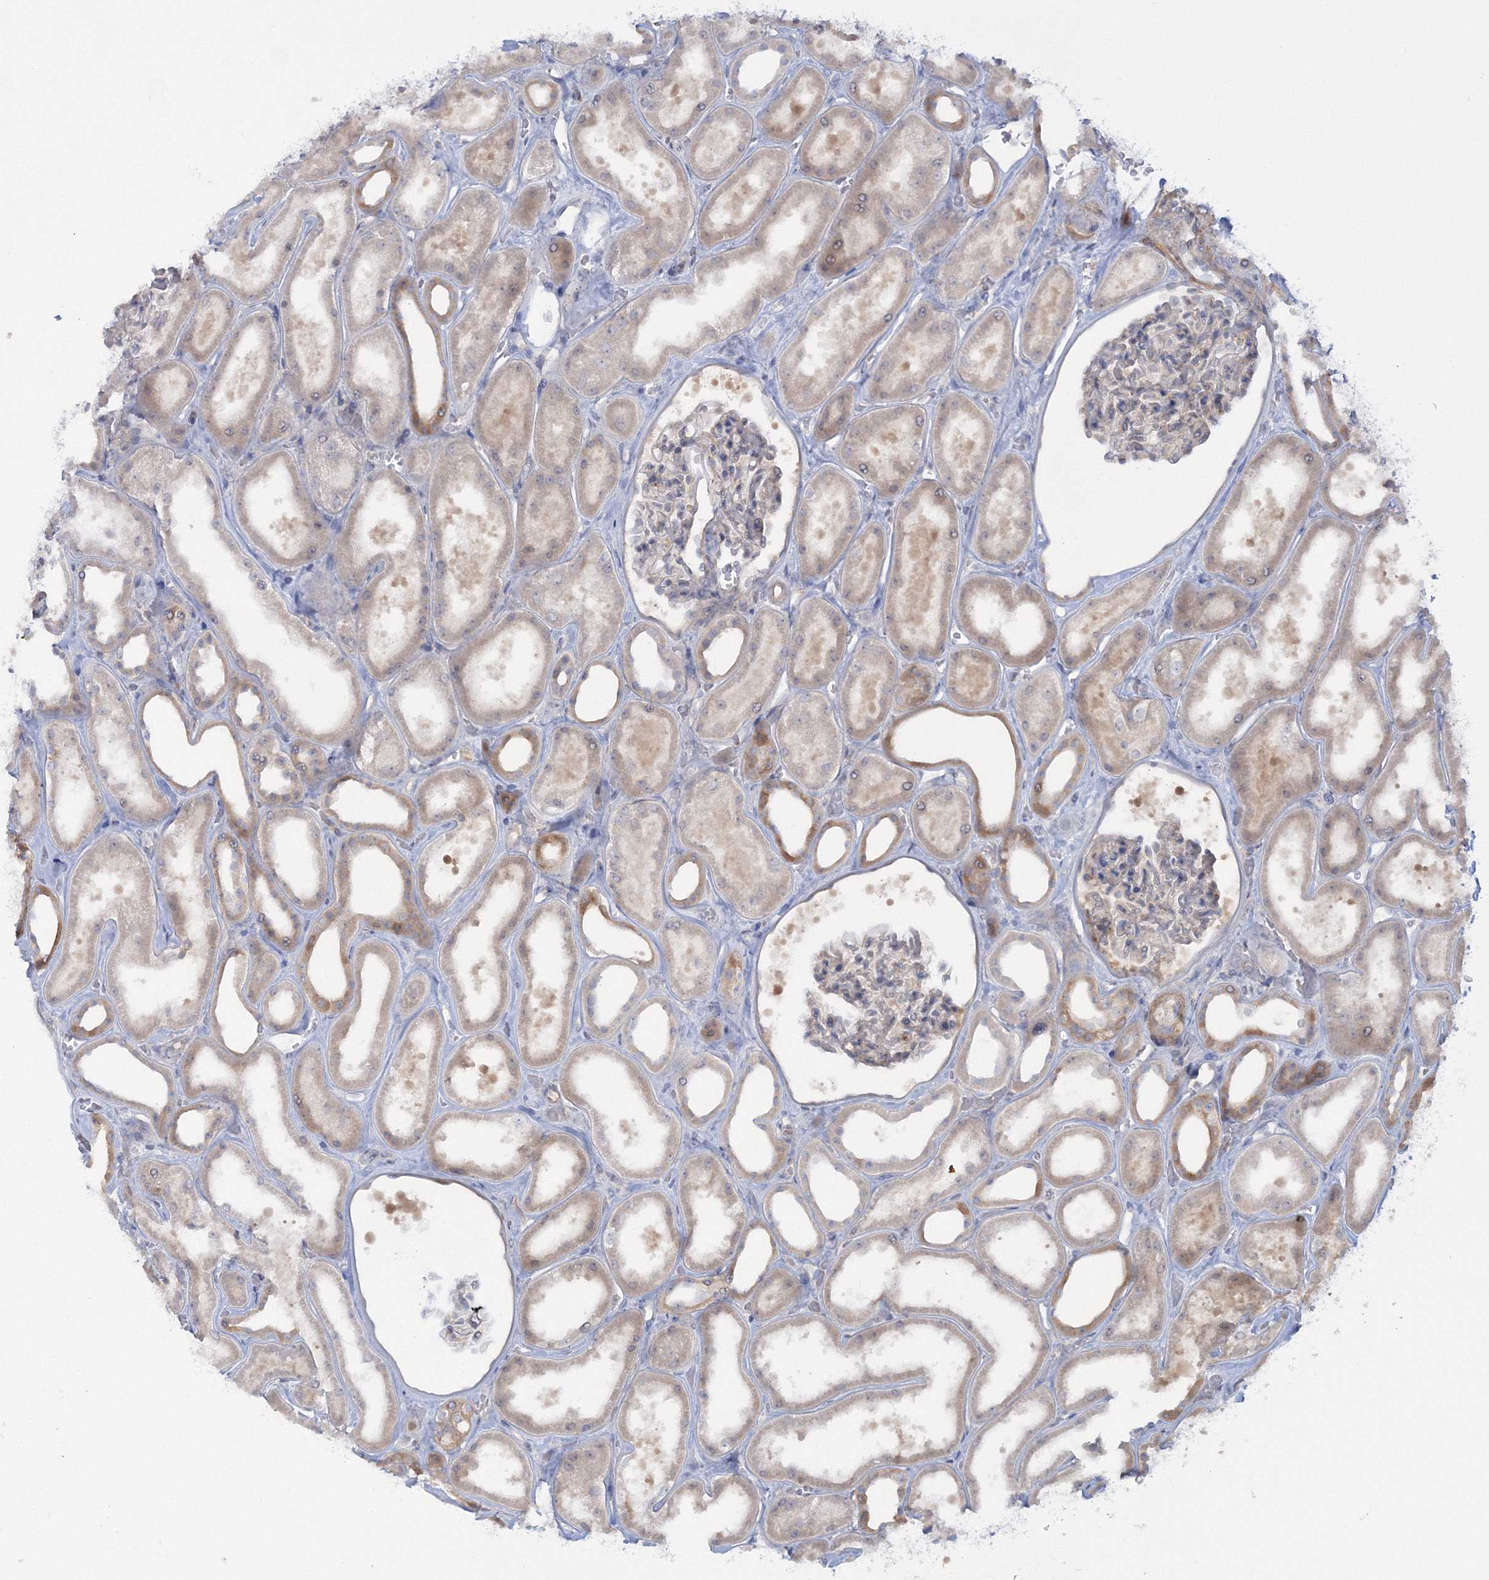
{"staining": {"intensity": "negative", "quantity": "none", "location": "none"}, "tissue": "kidney", "cell_type": "Cells in glomeruli", "image_type": "normal", "snomed": [{"axis": "morphology", "description": "Normal tissue, NOS"}, {"axis": "morphology", "description": "Adenocarcinoma, NOS"}, {"axis": "topography", "description": "Kidney"}], "caption": "Immunohistochemistry (IHC) of normal human kidney shows no expression in cells in glomeruli. (Brightfield microscopy of DAB IHC at high magnification).", "gene": "IPMK", "patient": {"sex": "female", "age": 68}}